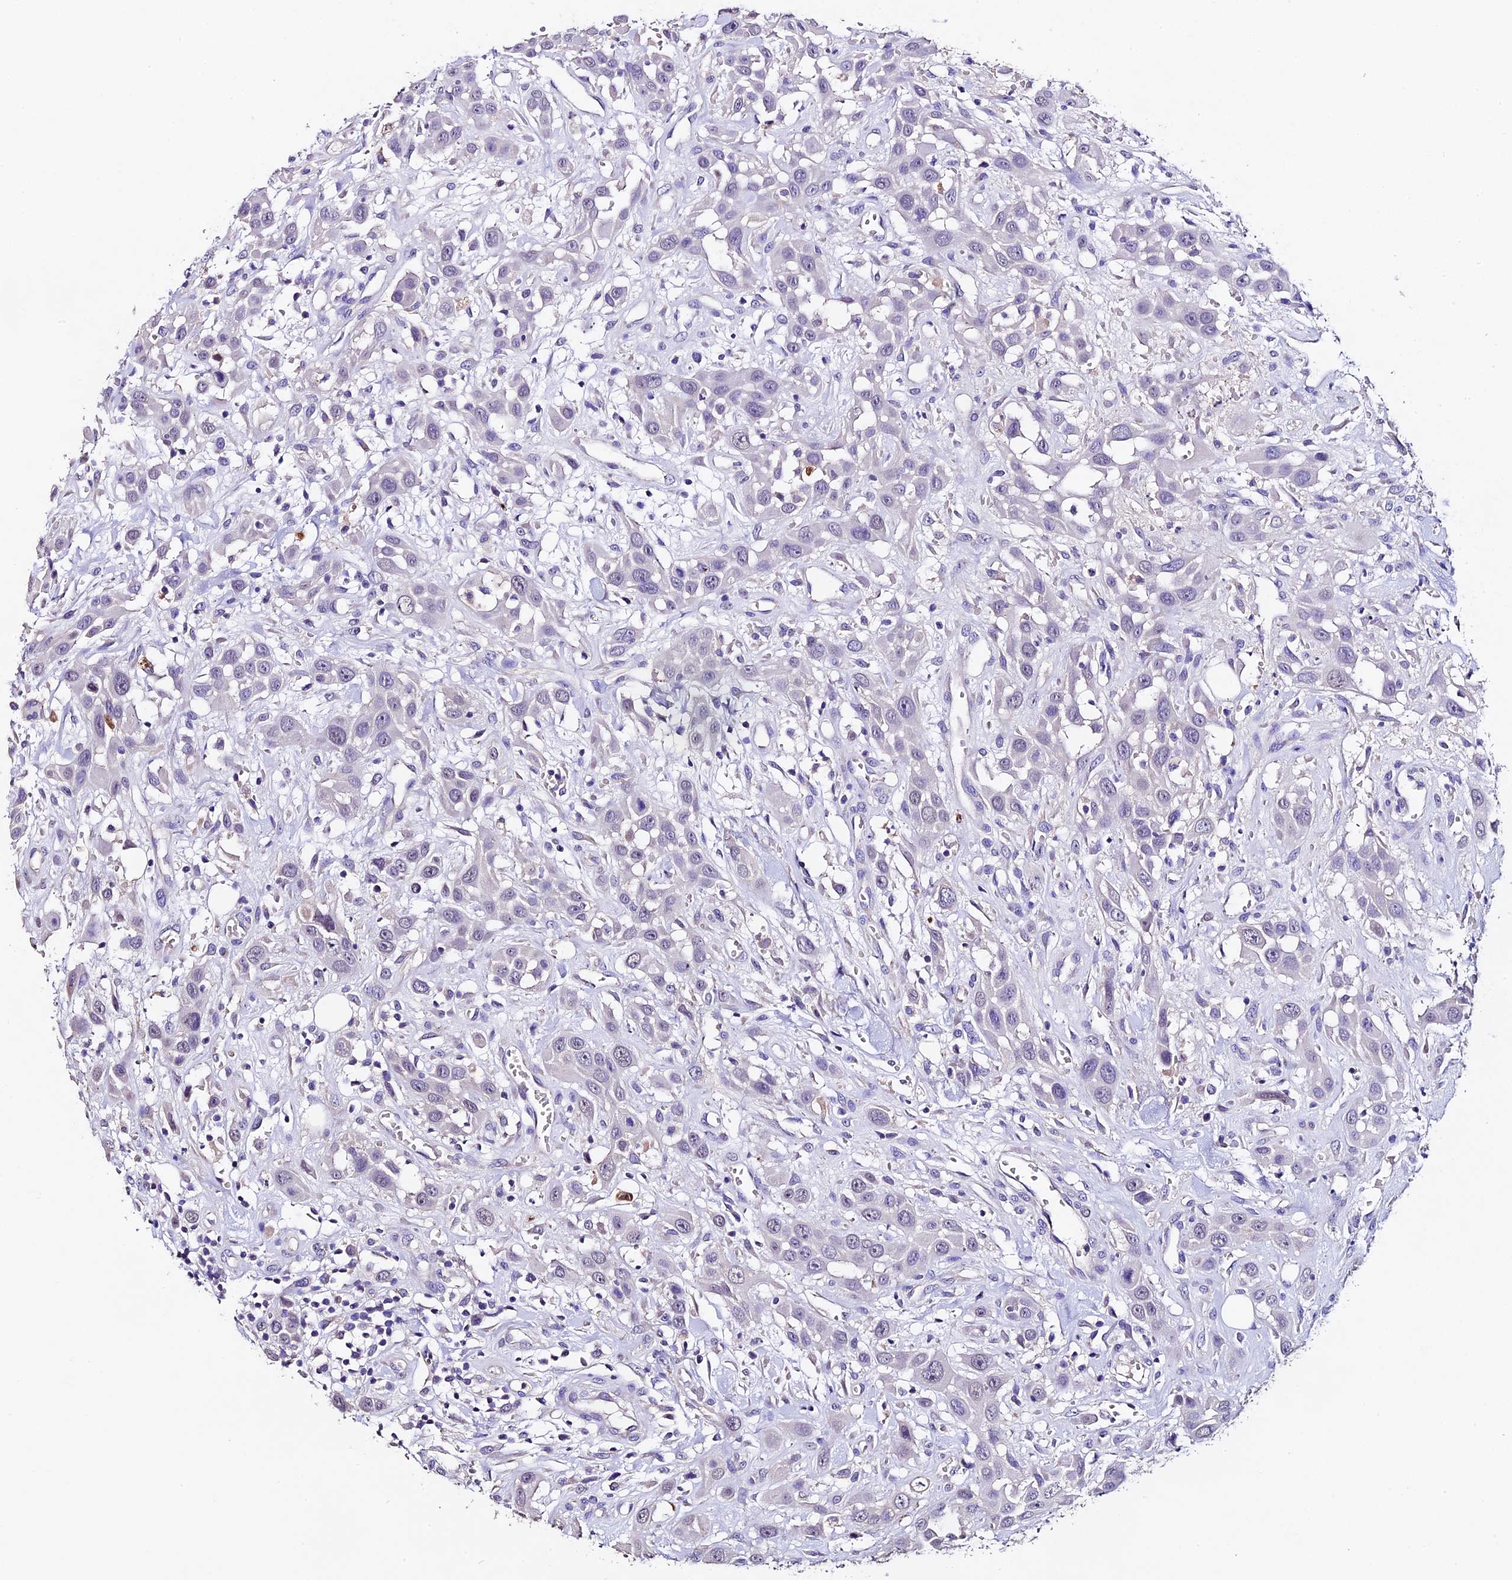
{"staining": {"intensity": "negative", "quantity": "none", "location": "none"}, "tissue": "head and neck cancer", "cell_type": "Tumor cells", "image_type": "cancer", "snomed": [{"axis": "morphology", "description": "Squamous cell carcinoma, NOS"}, {"axis": "topography", "description": "Head-Neck"}], "caption": "Head and neck cancer (squamous cell carcinoma) stained for a protein using immunohistochemistry (IHC) reveals no expression tumor cells.", "gene": "FBXW9", "patient": {"sex": "male", "age": 81}}